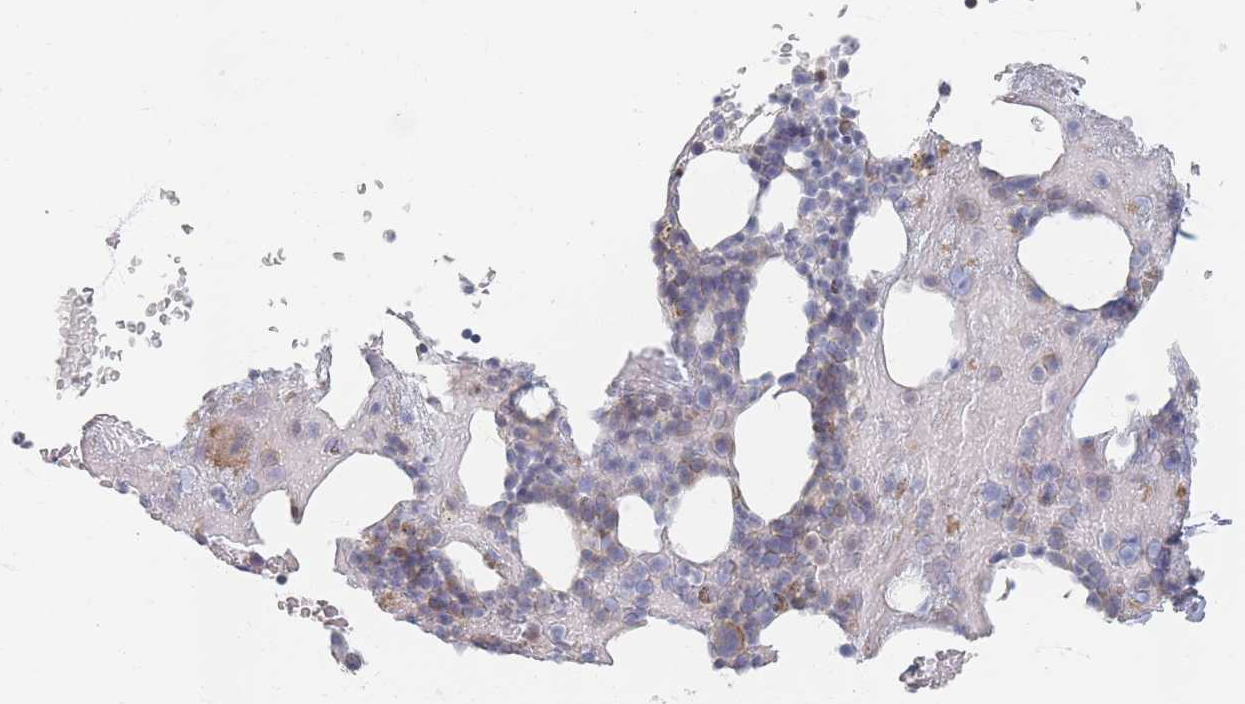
{"staining": {"intensity": "weak", "quantity": "<25%", "location": "cytoplasmic/membranous"}, "tissue": "bone marrow", "cell_type": "Hematopoietic cells", "image_type": "normal", "snomed": [{"axis": "morphology", "description": "Normal tissue, NOS"}, {"axis": "topography", "description": "Bone marrow"}], "caption": "DAB immunohistochemical staining of benign human bone marrow displays no significant expression in hematopoietic cells.", "gene": "ZKSCAN7", "patient": {"sex": "male", "age": 26}}